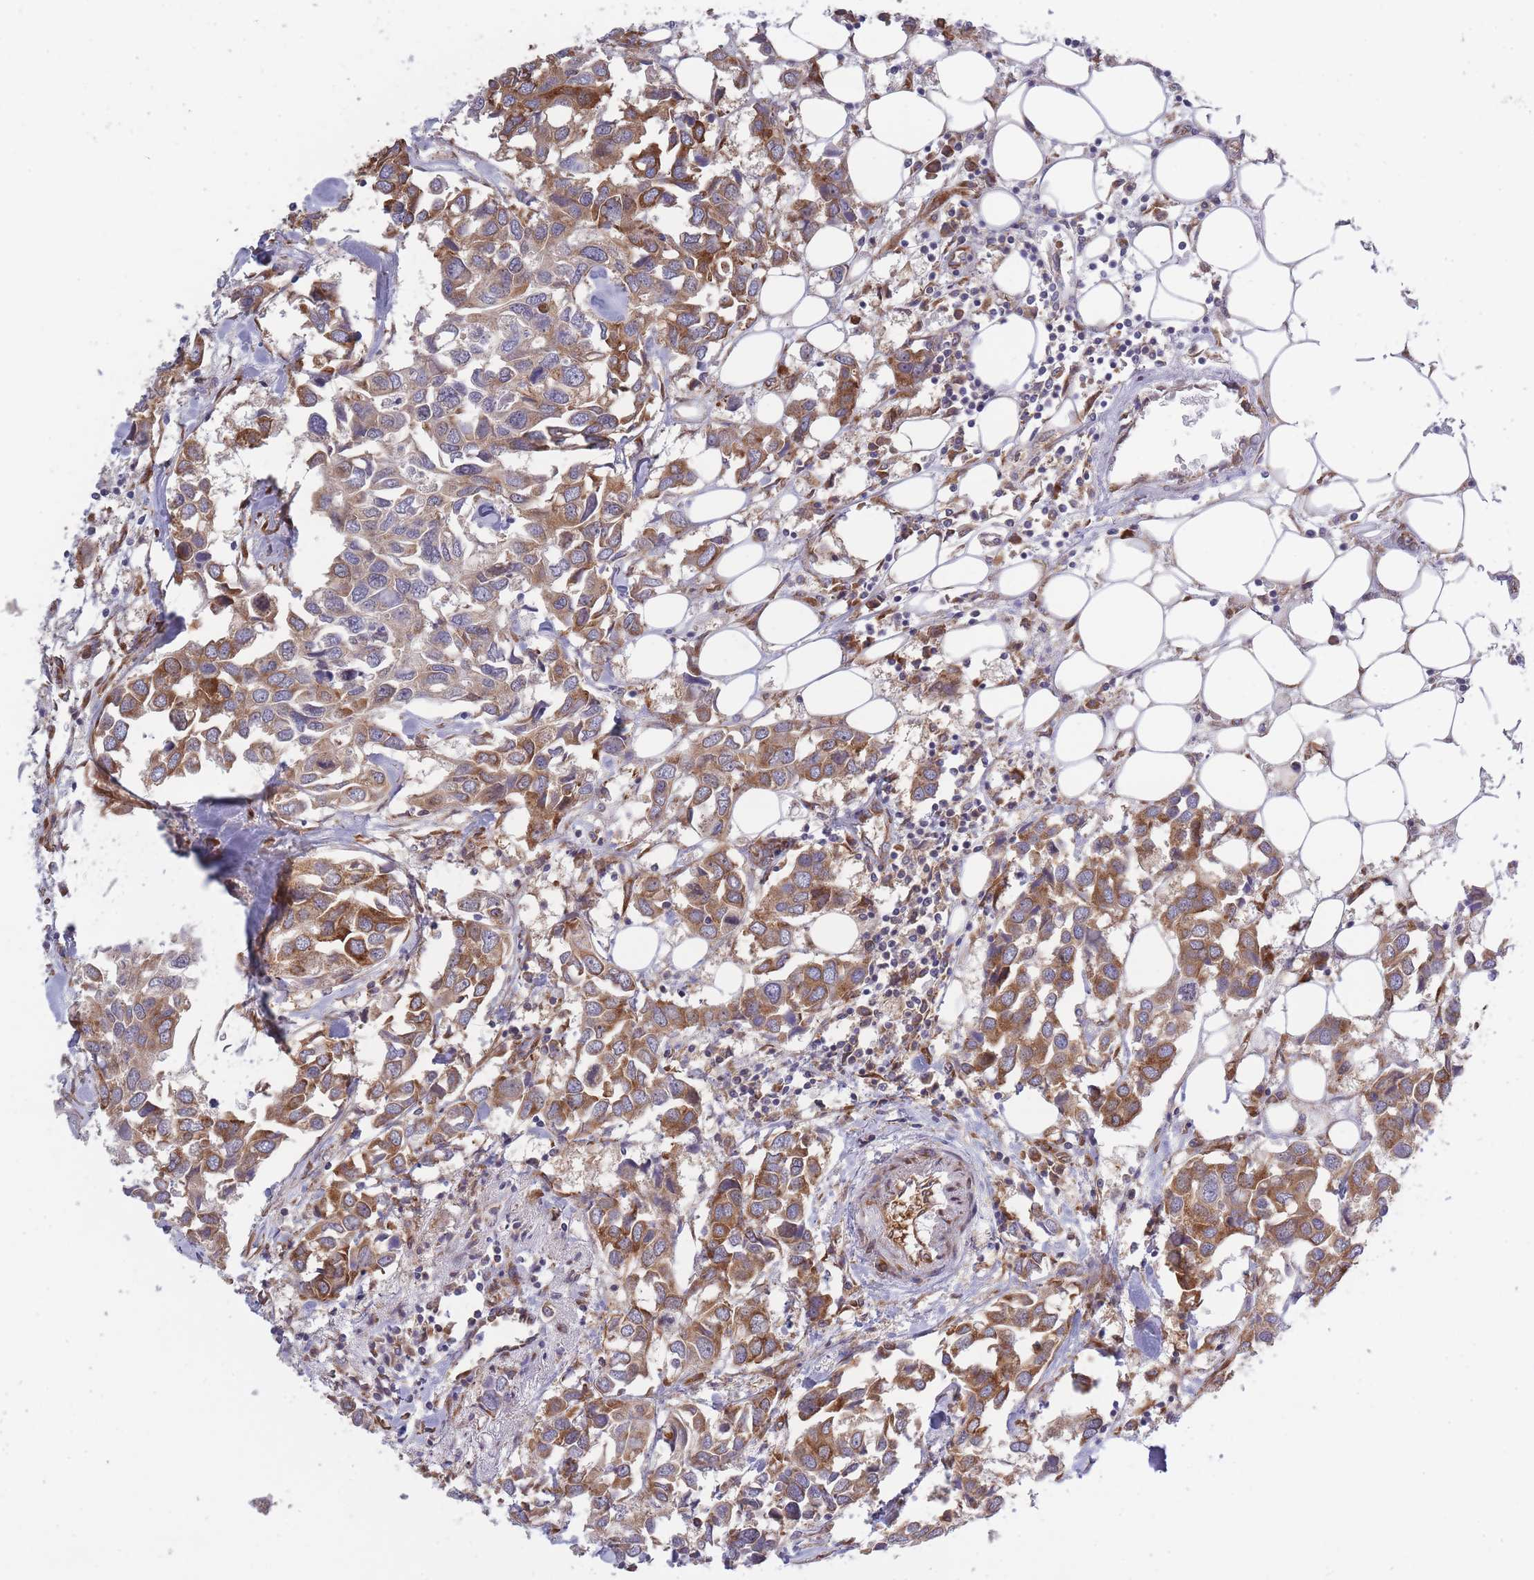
{"staining": {"intensity": "moderate", "quantity": ">75%", "location": "cytoplasmic/membranous"}, "tissue": "breast cancer", "cell_type": "Tumor cells", "image_type": "cancer", "snomed": [{"axis": "morphology", "description": "Duct carcinoma"}, {"axis": "topography", "description": "Breast"}], "caption": "A brown stain highlights moderate cytoplasmic/membranous staining of a protein in breast cancer (intraductal carcinoma) tumor cells. (IHC, brightfield microscopy, high magnification).", "gene": "CCDC124", "patient": {"sex": "female", "age": 83}}